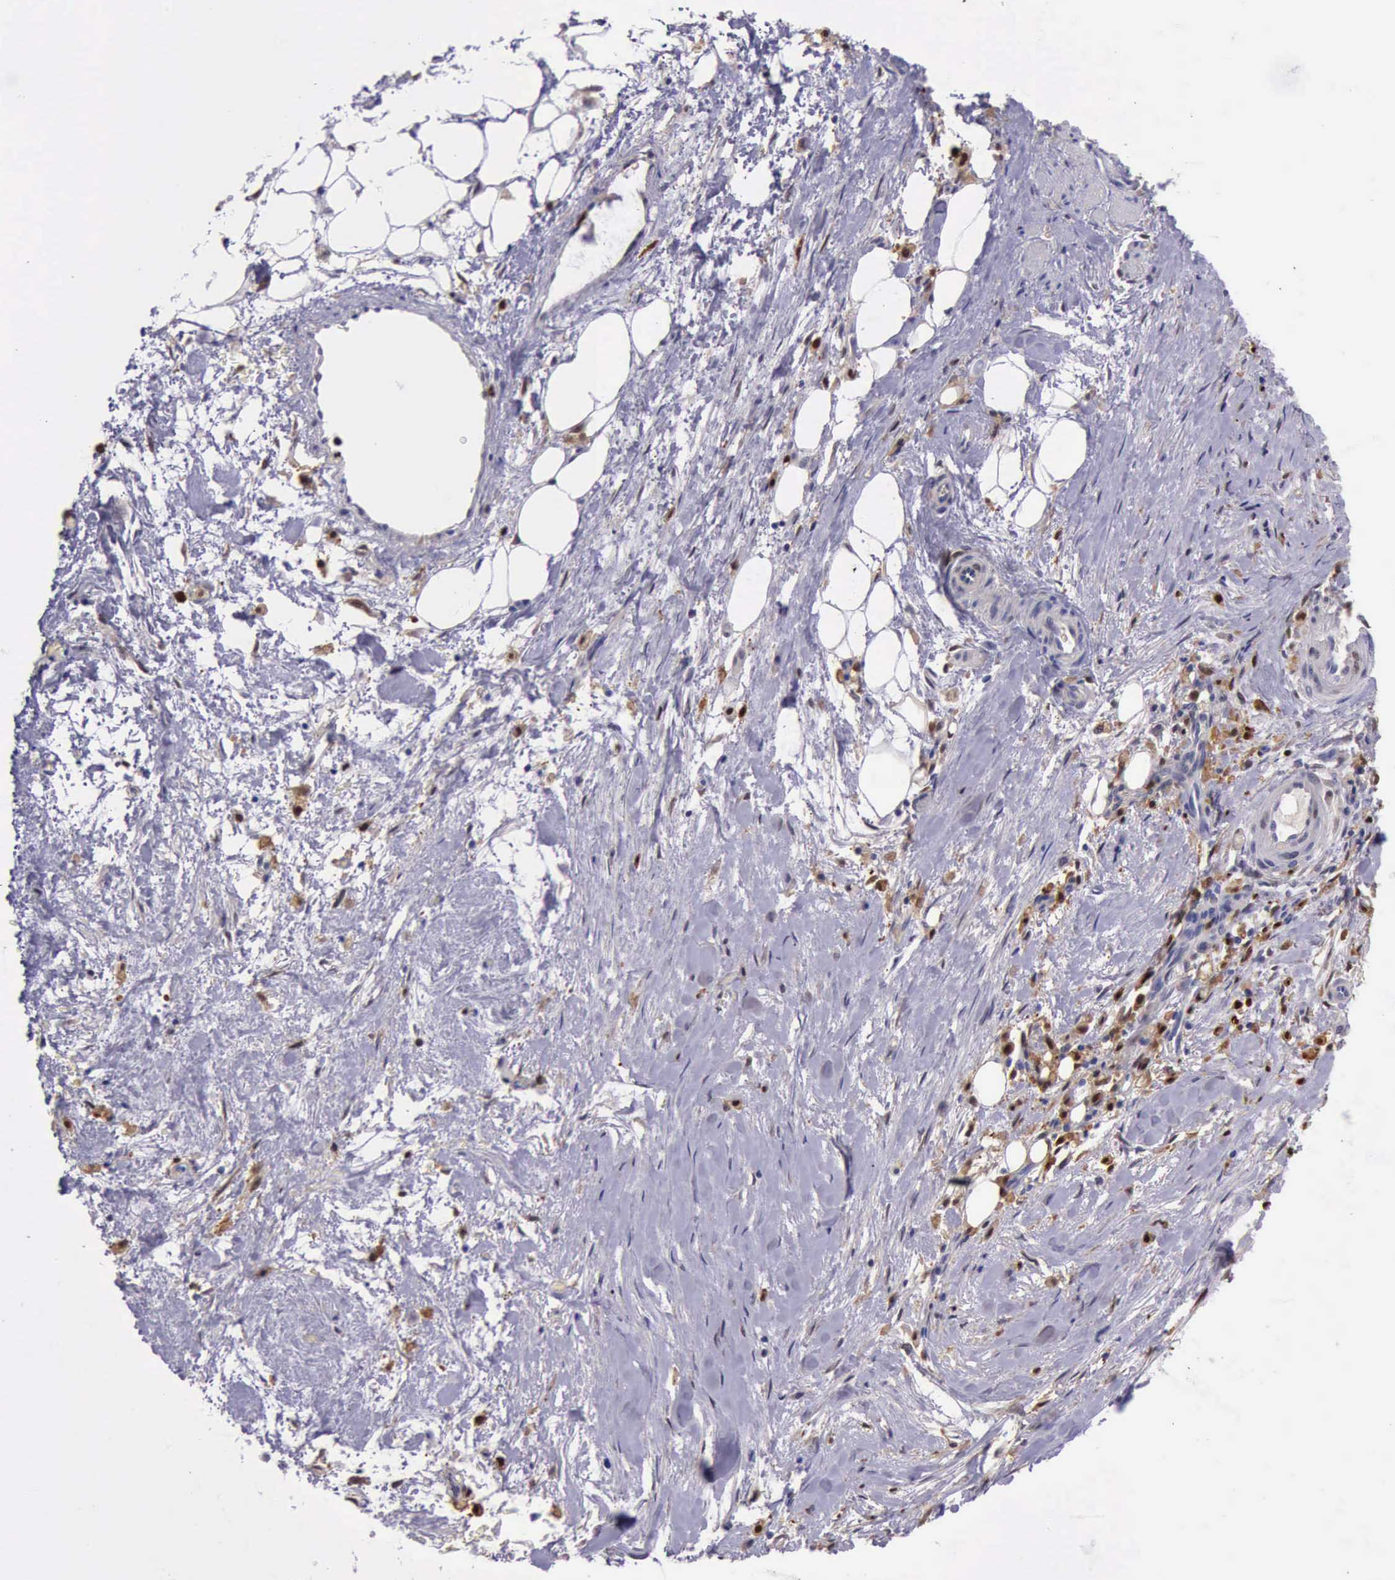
{"staining": {"intensity": "weak", "quantity": "<25%", "location": "cytoplasmic/membranous,nuclear"}, "tissue": "pancreatic cancer", "cell_type": "Tumor cells", "image_type": "cancer", "snomed": [{"axis": "morphology", "description": "Adenocarcinoma, NOS"}, {"axis": "topography", "description": "Pancreas"}], "caption": "This is an immunohistochemistry image of pancreatic cancer (adenocarcinoma). There is no staining in tumor cells.", "gene": "TYMP", "patient": {"sex": "male", "age": 79}}